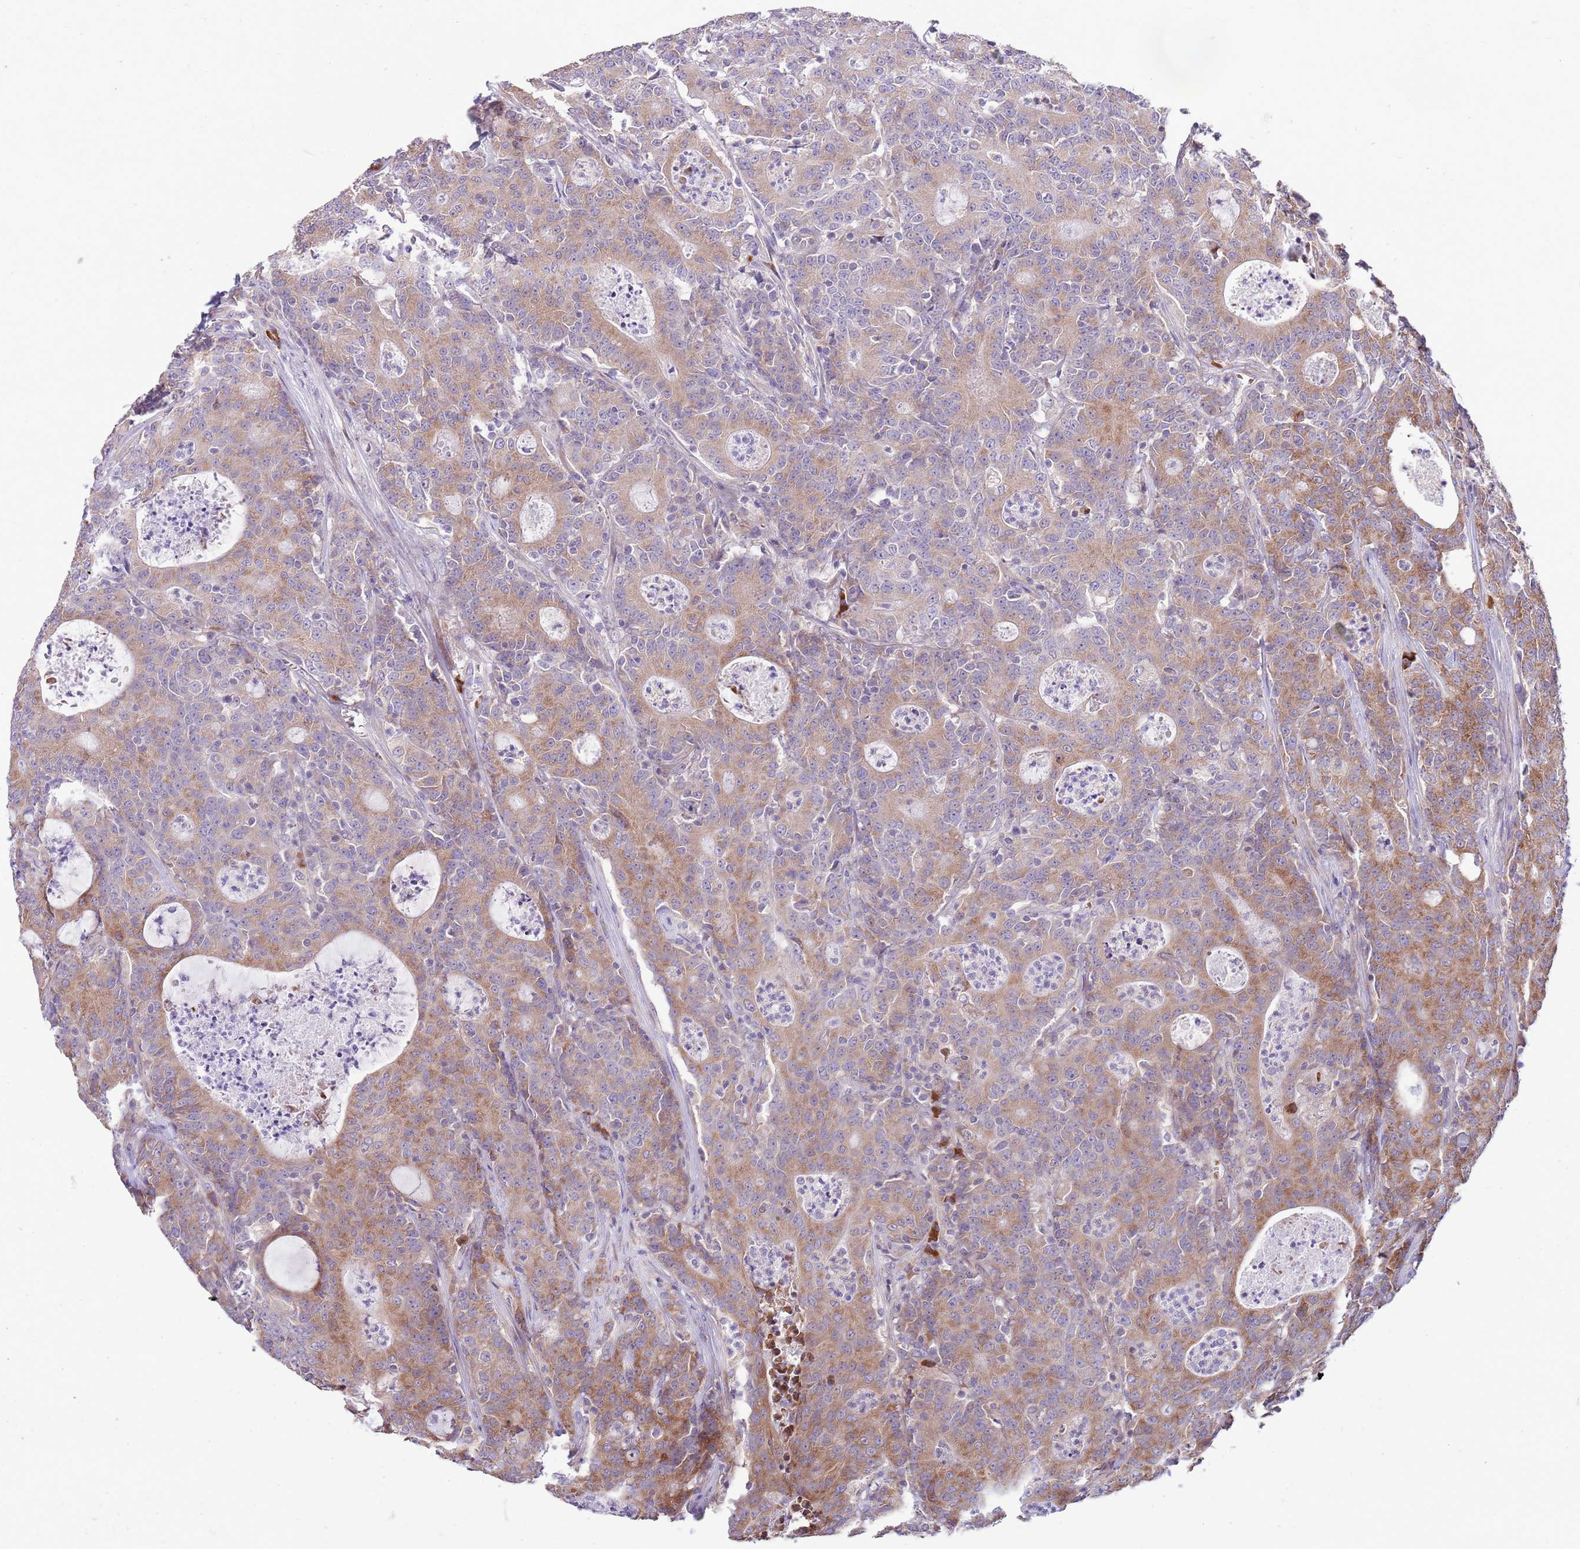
{"staining": {"intensity": "moderate", "quantity": ">75%", "location": "cytoplasmic/membranous"}, "tissue": "colorectal cancer", "cell_type": "Tumor cells", "image_type": "cancer", "snomed": [{"axis": "morphology", "description": "Adenocarcinoma, NOS"}, {"axis": "topography", "description": "Colon"}], "caption": "A brown stain shows moderate cytoplasmic/membranous positivity of a protein in colorectal cancer (adenocarcinoma) tumor cells. (DAB (3,3'-diaminobenzidine) IHC, brown staining for protein, blue staining for nuclei).", "gene": "DAND5", "patient": {"sex": "male", "age": 83}}